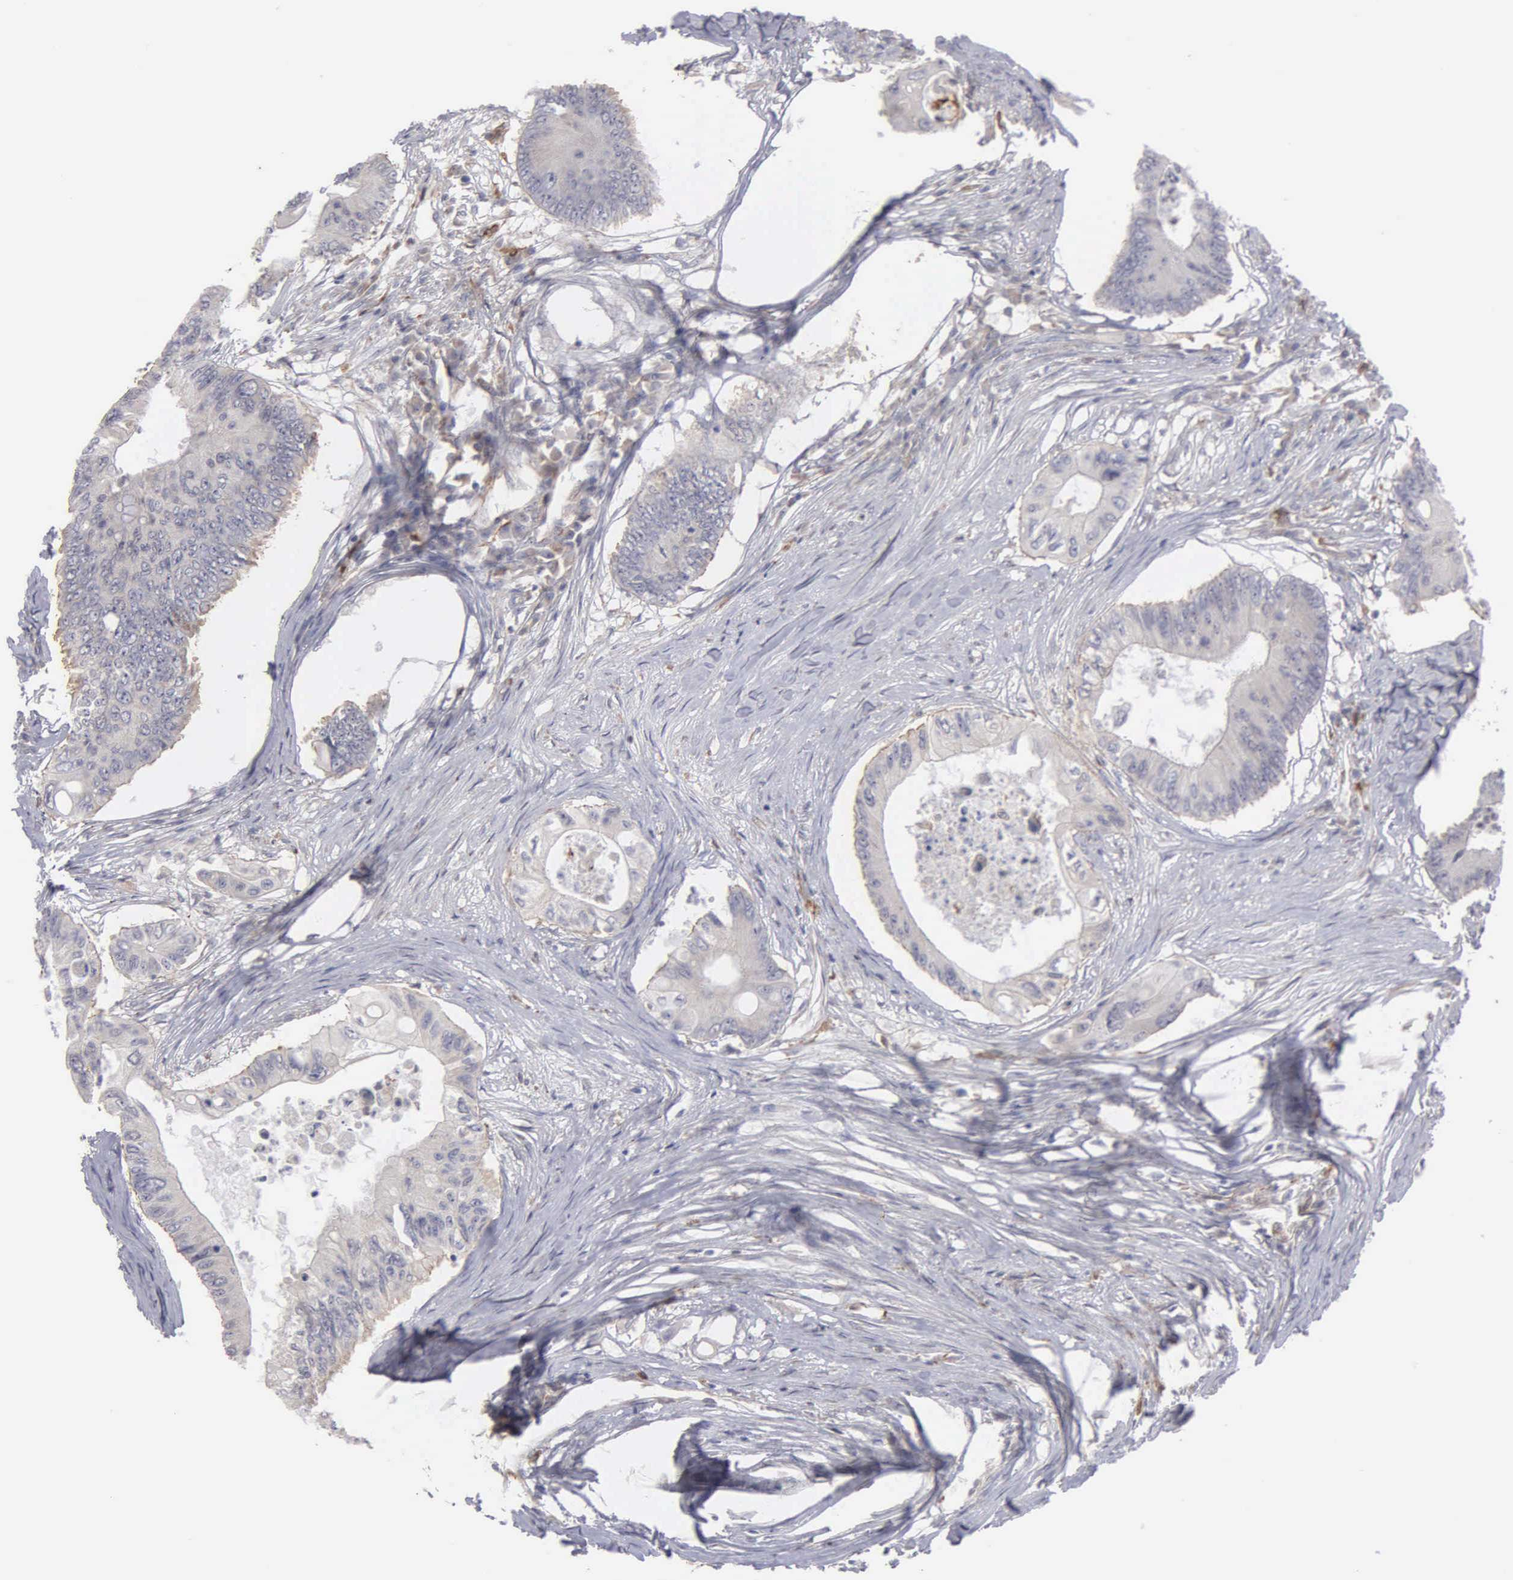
{"staining": {"intensity": "negative", "quantity": "none", "location": "none"}, "tissue": "colorectal cancer", "cell_type": "Tumor cells", "image_type": "cancer", "snomed": [{"axis": "morphology", "description": "Adenocarcinoma, NOS"}, {"axis": "topography", "description": "Colon"}], "caption": "Immunohistochemical staining of human colorectal adenocarcinoma demonstrates no significant positivity in tumor cells.", "gene": "LIN52", "patient": {"sex": "male", "age": 65}}